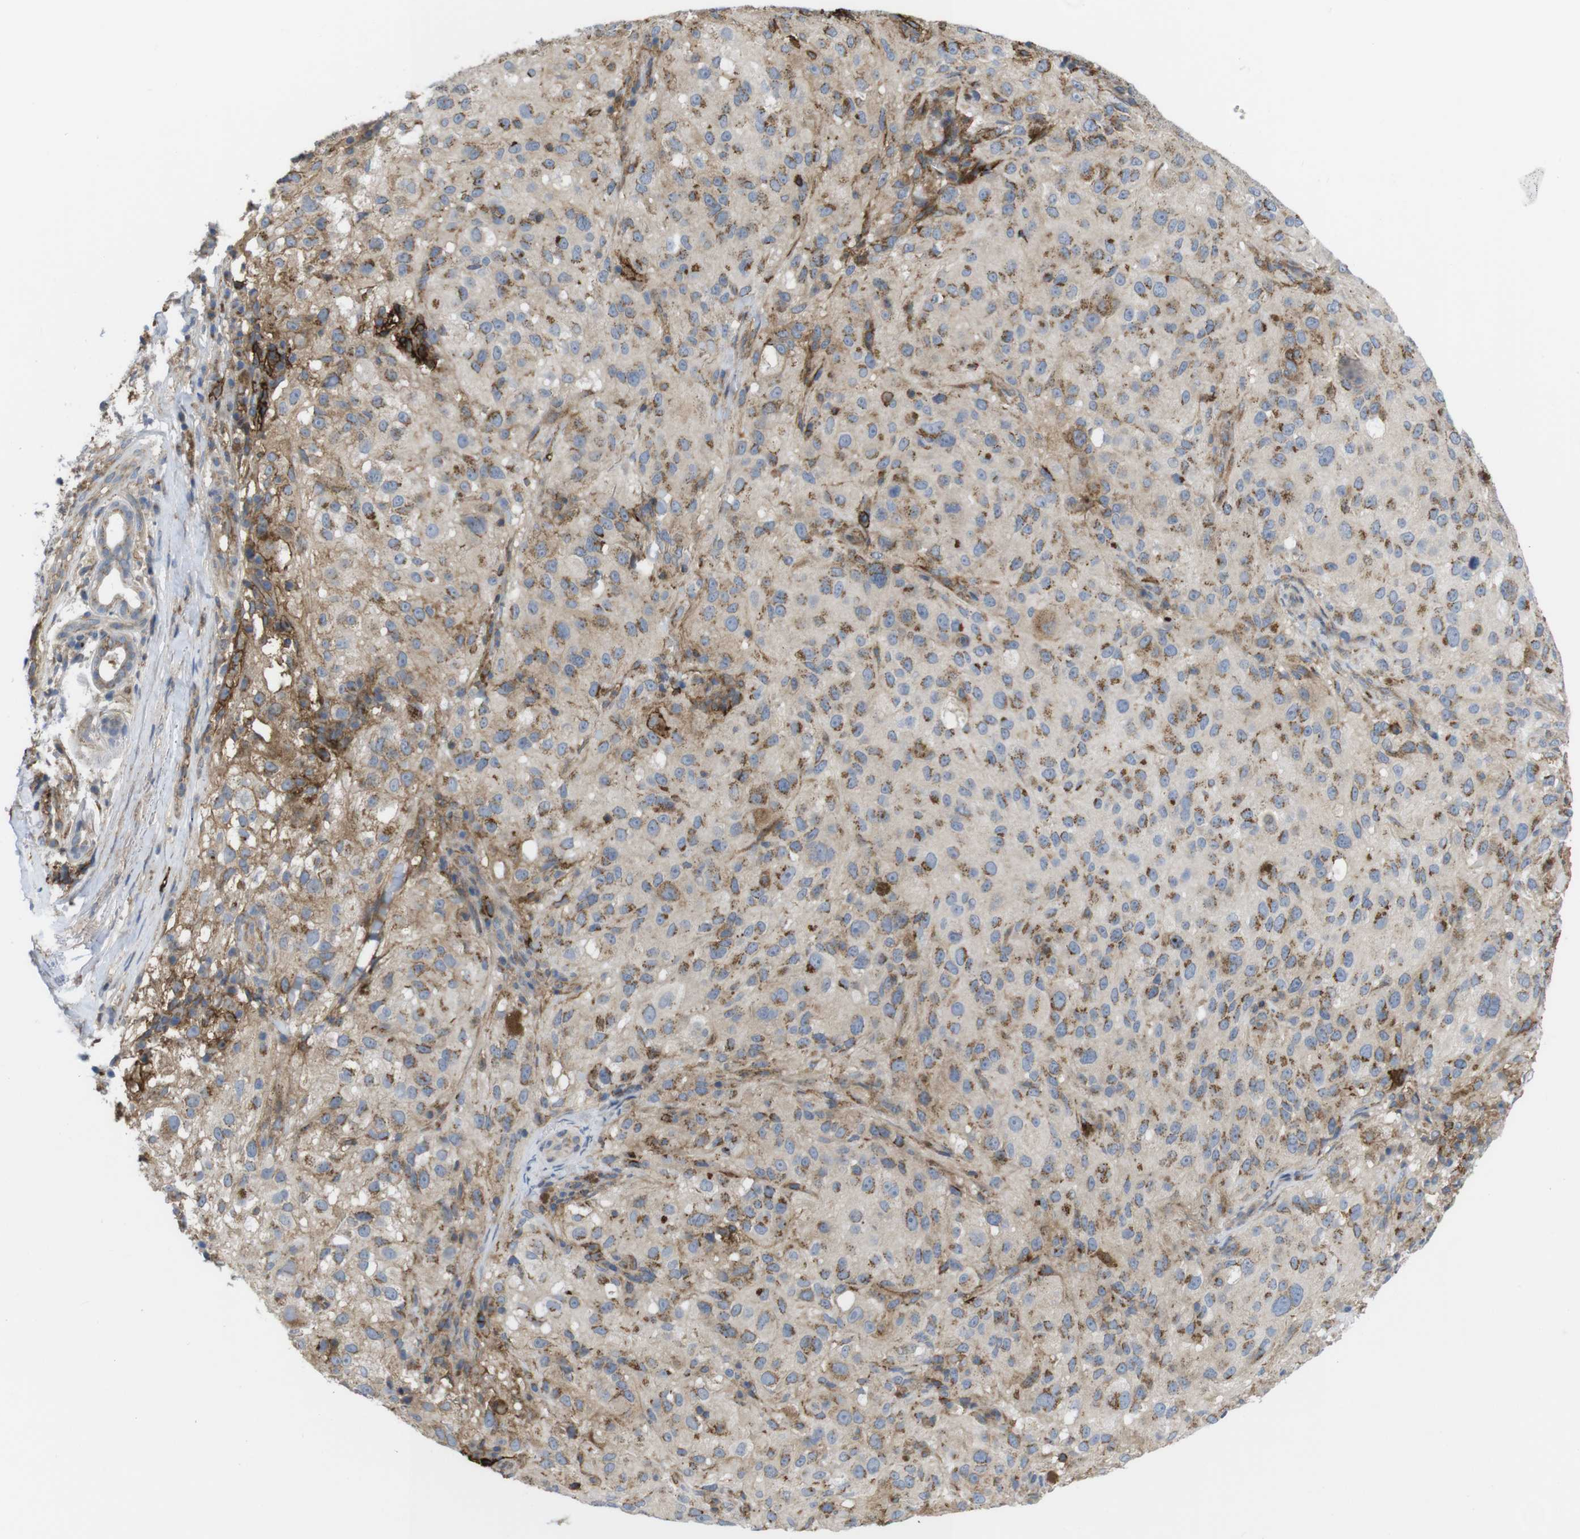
{"staining": {"intensity": "moderate", "quantity": "25%-75%", "location": "cytoplasmic/membranous"}, "tissue": "melanoma", "cell_type": "Tumor cells", "image_type": "cancer", "snomed": [{"axis": "morphology", "description": "Necrosis, NOS"}, {"axis": "morphology", "description": "Malignant melanoma, NOS"}, {"axis": "topography", "description": "Skin"}], "caption": "Malignant melanoma stained for a protein (brown) demonstrates moderate cytoplasmic/membranous positive staining in about 25%-75% of tumor cells.", "gene": "CCR6", "patient": {"sex": "female", "age": 87}}